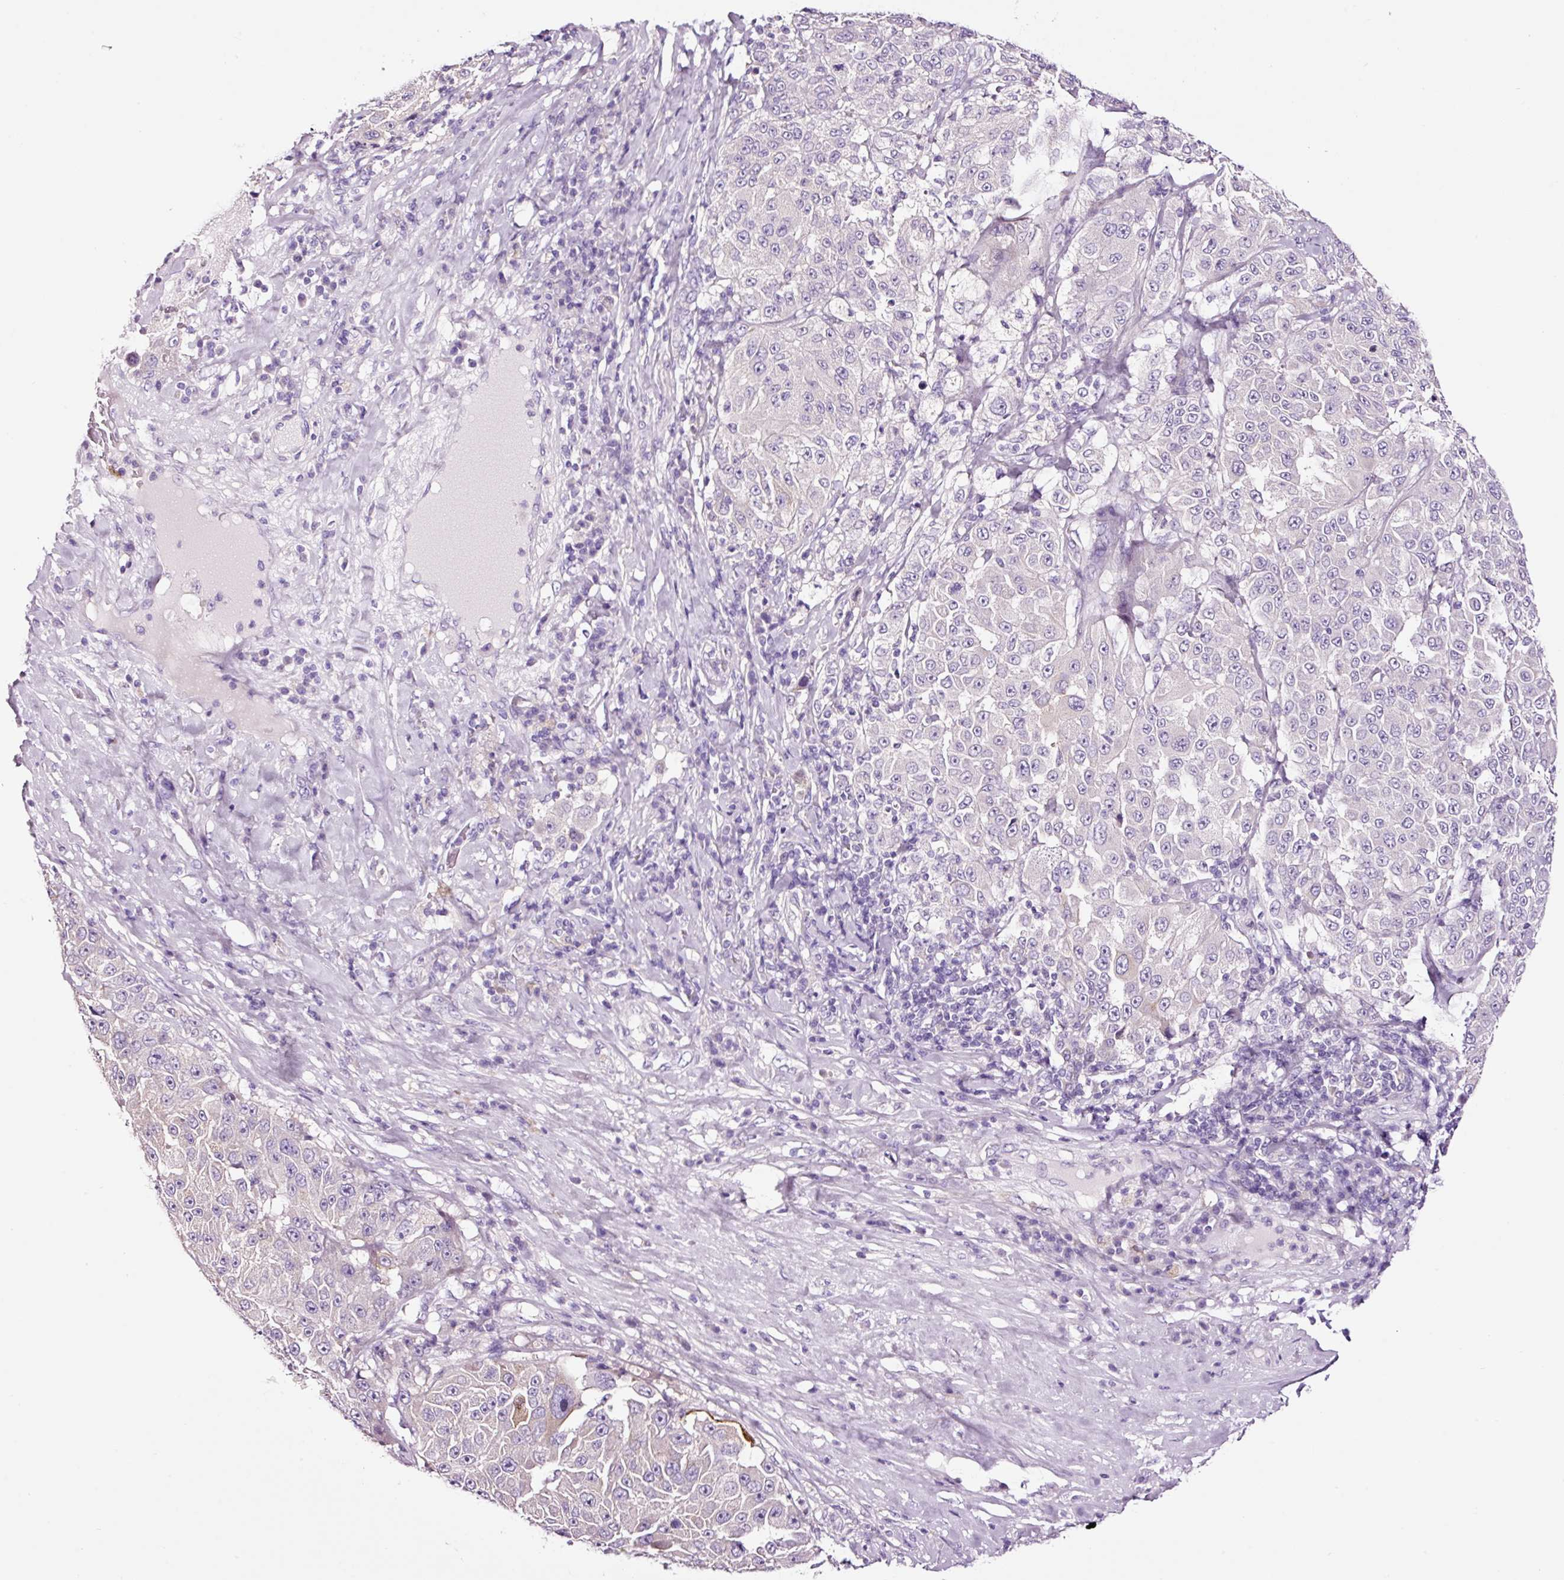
{"staining": {"intensity": "negative", "quantity": "none", "location": "none"}, "tissue": "melanoma", "cell_type": "Tumor cells", "image_type": "cancer", "snomed": [{"axis": "morphology", "description": "Malignant melanoma, Metastatic site"}, {"axis": "topography", "description": "Lymph node"}], "caption": "Tumor cells show no significant protein positivity in malignant melanoma (metastatic site). (IHC, brightfield microscopy, high magnification).", "gene": "PAM", "patient": {"sex": "male", "age": 62}}